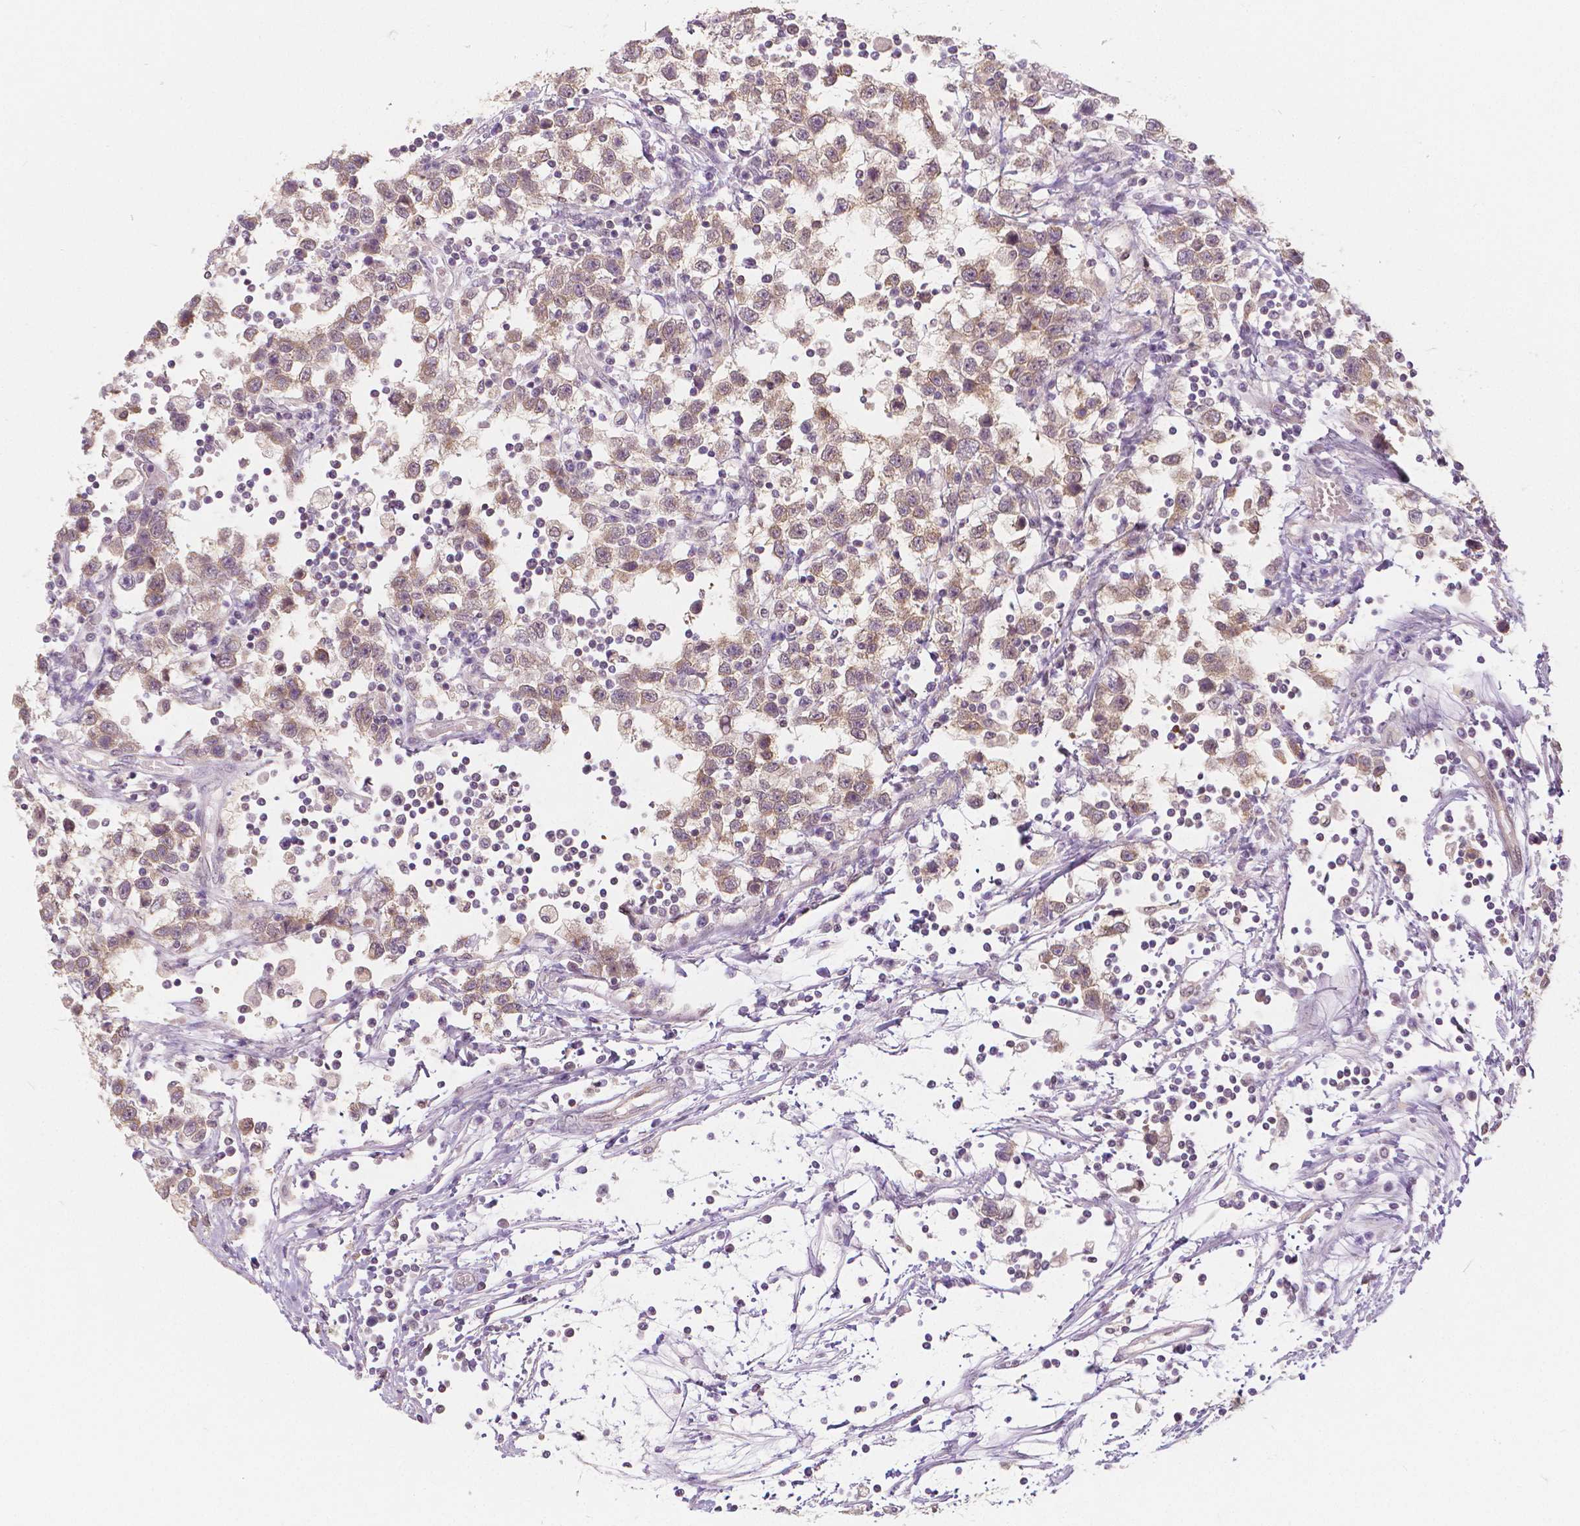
{"staining": {"intensity": "weak", "quantity": "25%-75%", "location": "cytoplasmic/membranous"}, "tissue": "testis cancer", "cell_type": "Tumor cells", "image_type": "cancer", "snomed": [{"axis": "morphology", "description": "Seminoma, NOS"}, {"axis": "topography", "description": "Testis"}], "caption": "Human testis cancer stained with a protein marker reveals weak staining in tumor cells.", "gene": "NAPRT", "patient": {"sex": "male", "age": 34}}